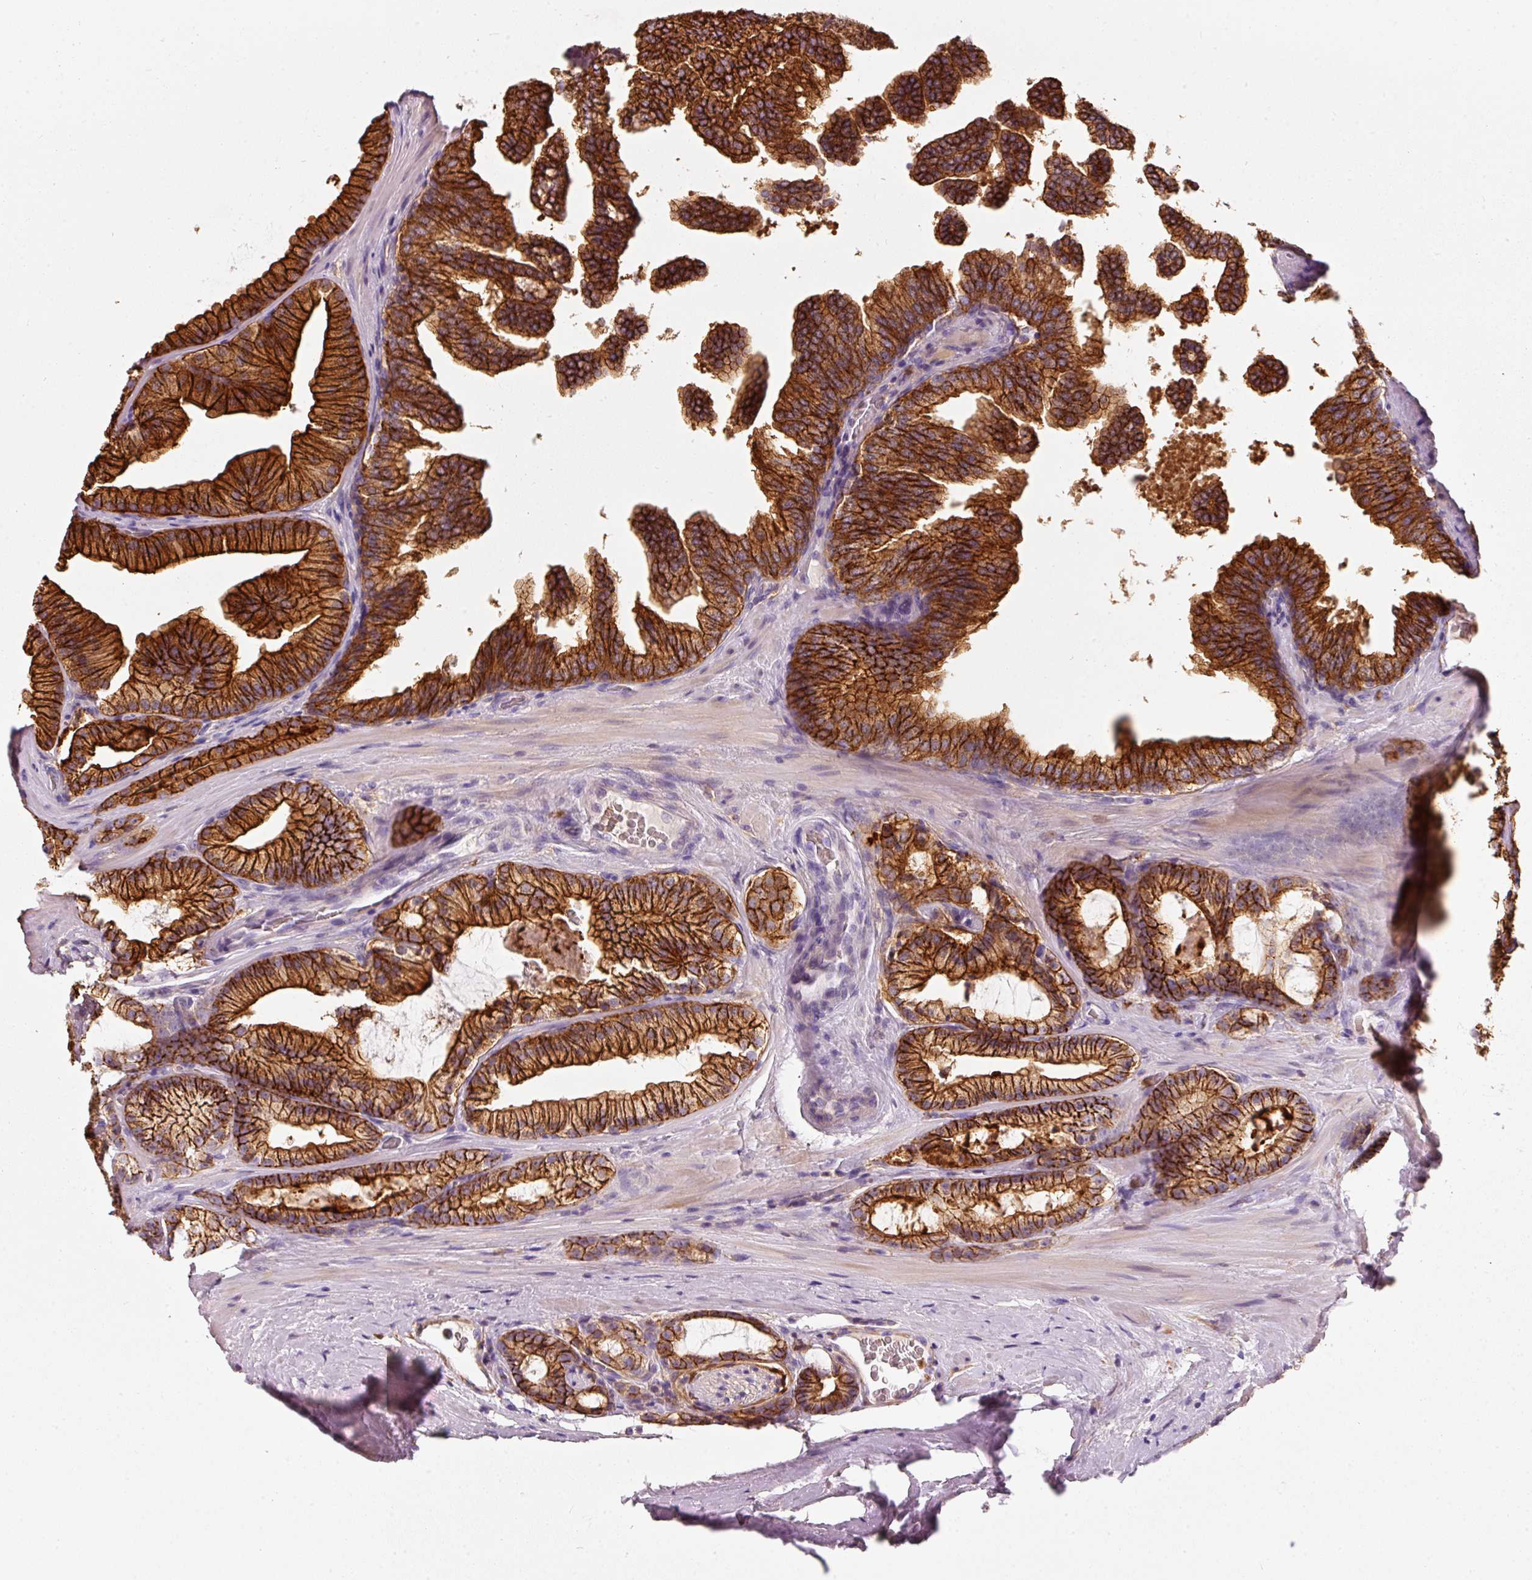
{"staining": {"intensity": "strong", "quantity": ">75%", "location": "cytoplasmic/membranous"}, "tissue": "prostate cancer", "cell_type": "Tumor cells", "image_type": "cancer", "snomed": [{"axis": "morphology", "description": "Adenocarcinoma, High grade"}, {"axis": "topography", "description": "Prostate"}], "caption": "Immunohistochemistry (IHC) (DAB (3,3'-diaminobenzidine)) staining of prostate high-grade adenocarcinoma demonstrates strong cytoplasmic/membranous protein positivity in about >75% of tumor cells. Using DAB (brown) and hematoxylin (blue) stains, captured at high magnification using brightfield microscopy.", "gene": "IQGAP2", "patient": {"sex": "male", "age": 68}}